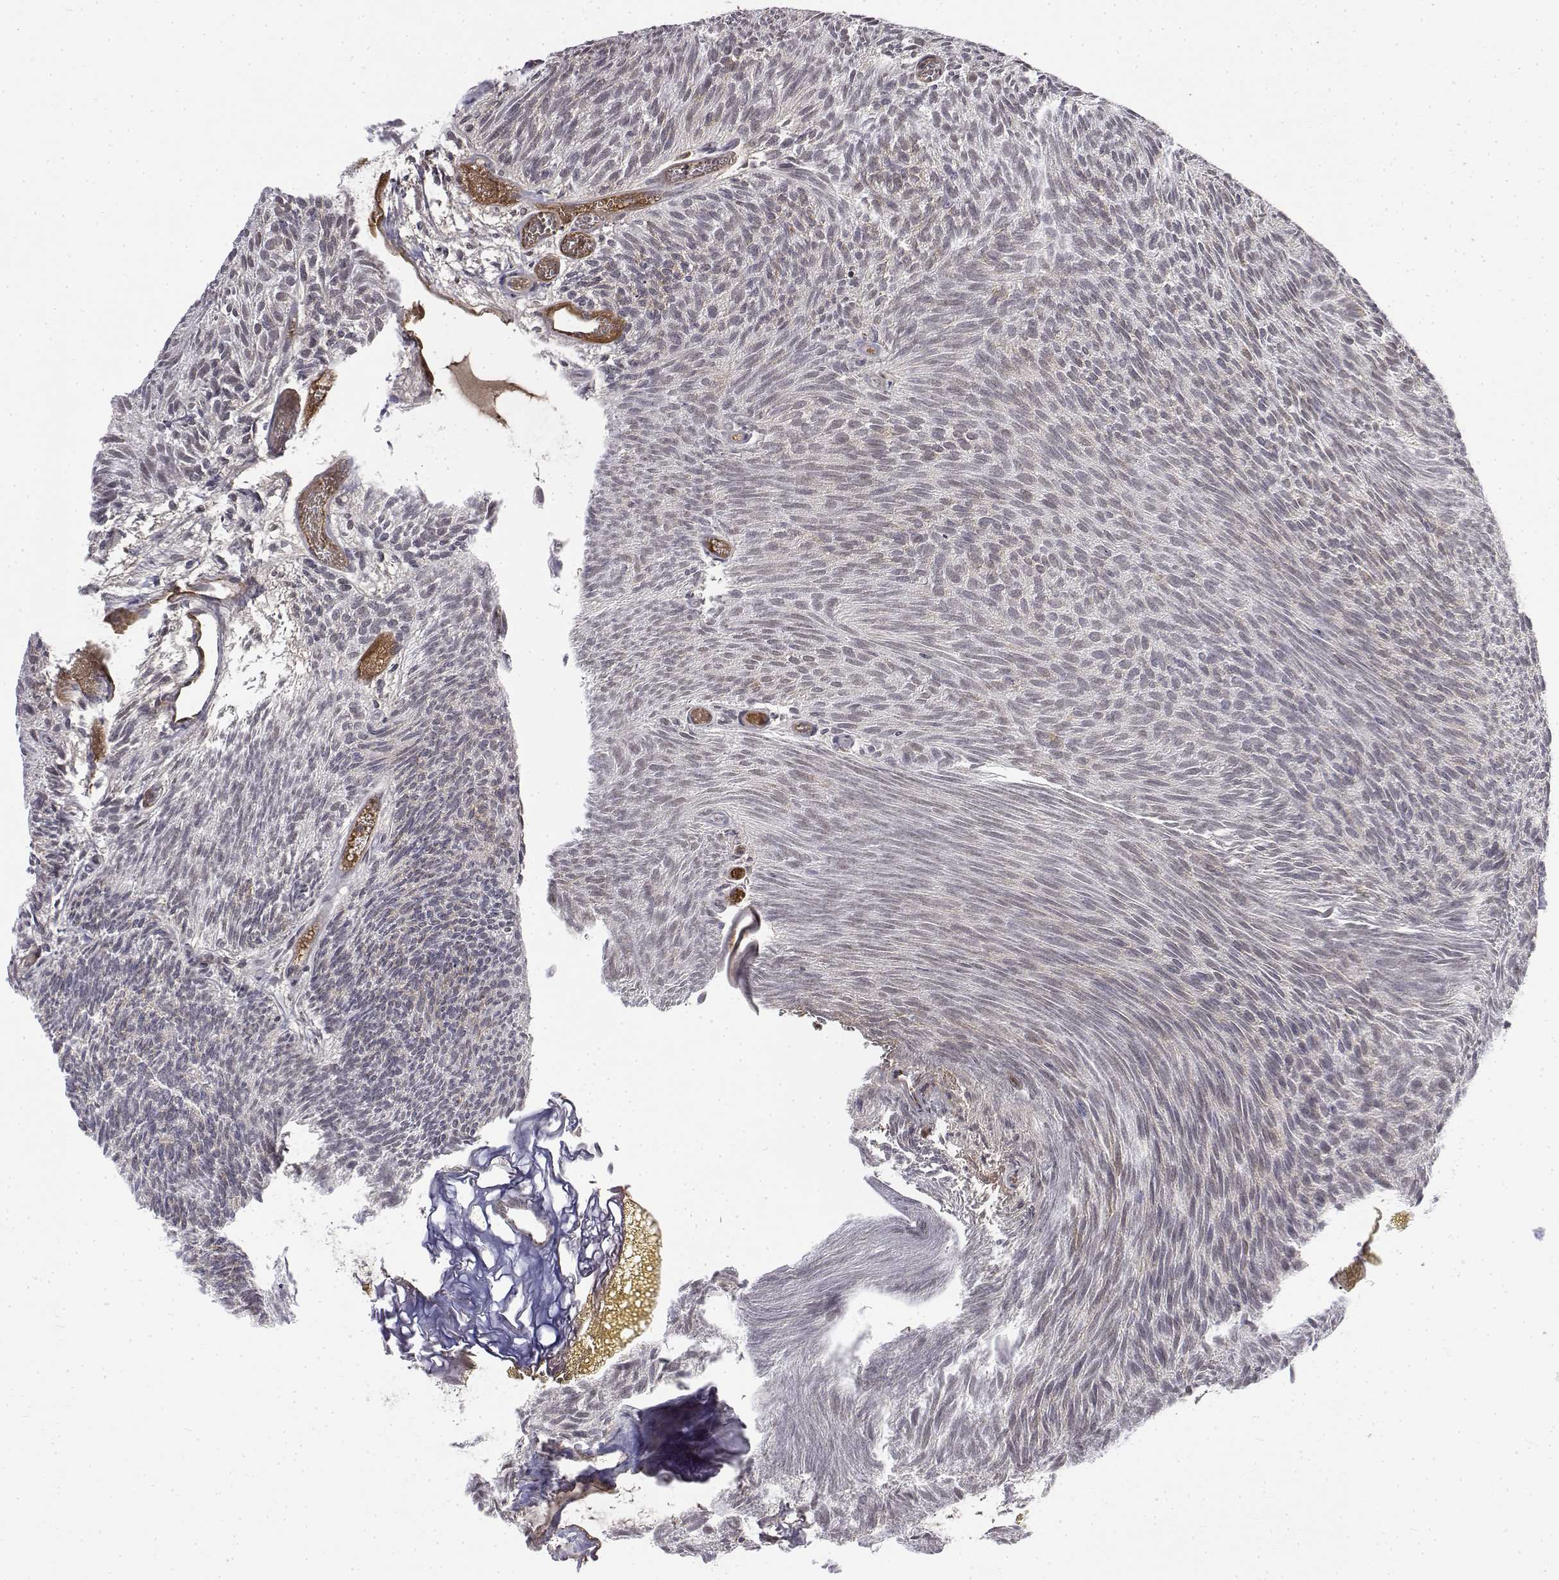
{"staining": {"intensity": "negative", "quantity": "none", "location": "none"}, "tissue": "urothelial cancer", "cell_type": "Tumor cells", "image_type": "cancer", "snomed": [{"axis": "morphology", "description": "Urothelial carcinoma, Low grade"}, {"axis": "topography", "description": "Urinary bladder"}], "caption": "The immunohistochemistry (IHC) micrograph has no significant positivity in tumor cells of low-grade urothelial carcinoma tissue. Nuclei are stained in blue.", "gene": "ITGA7", "patient": {"sex": "male", "age": 77}}